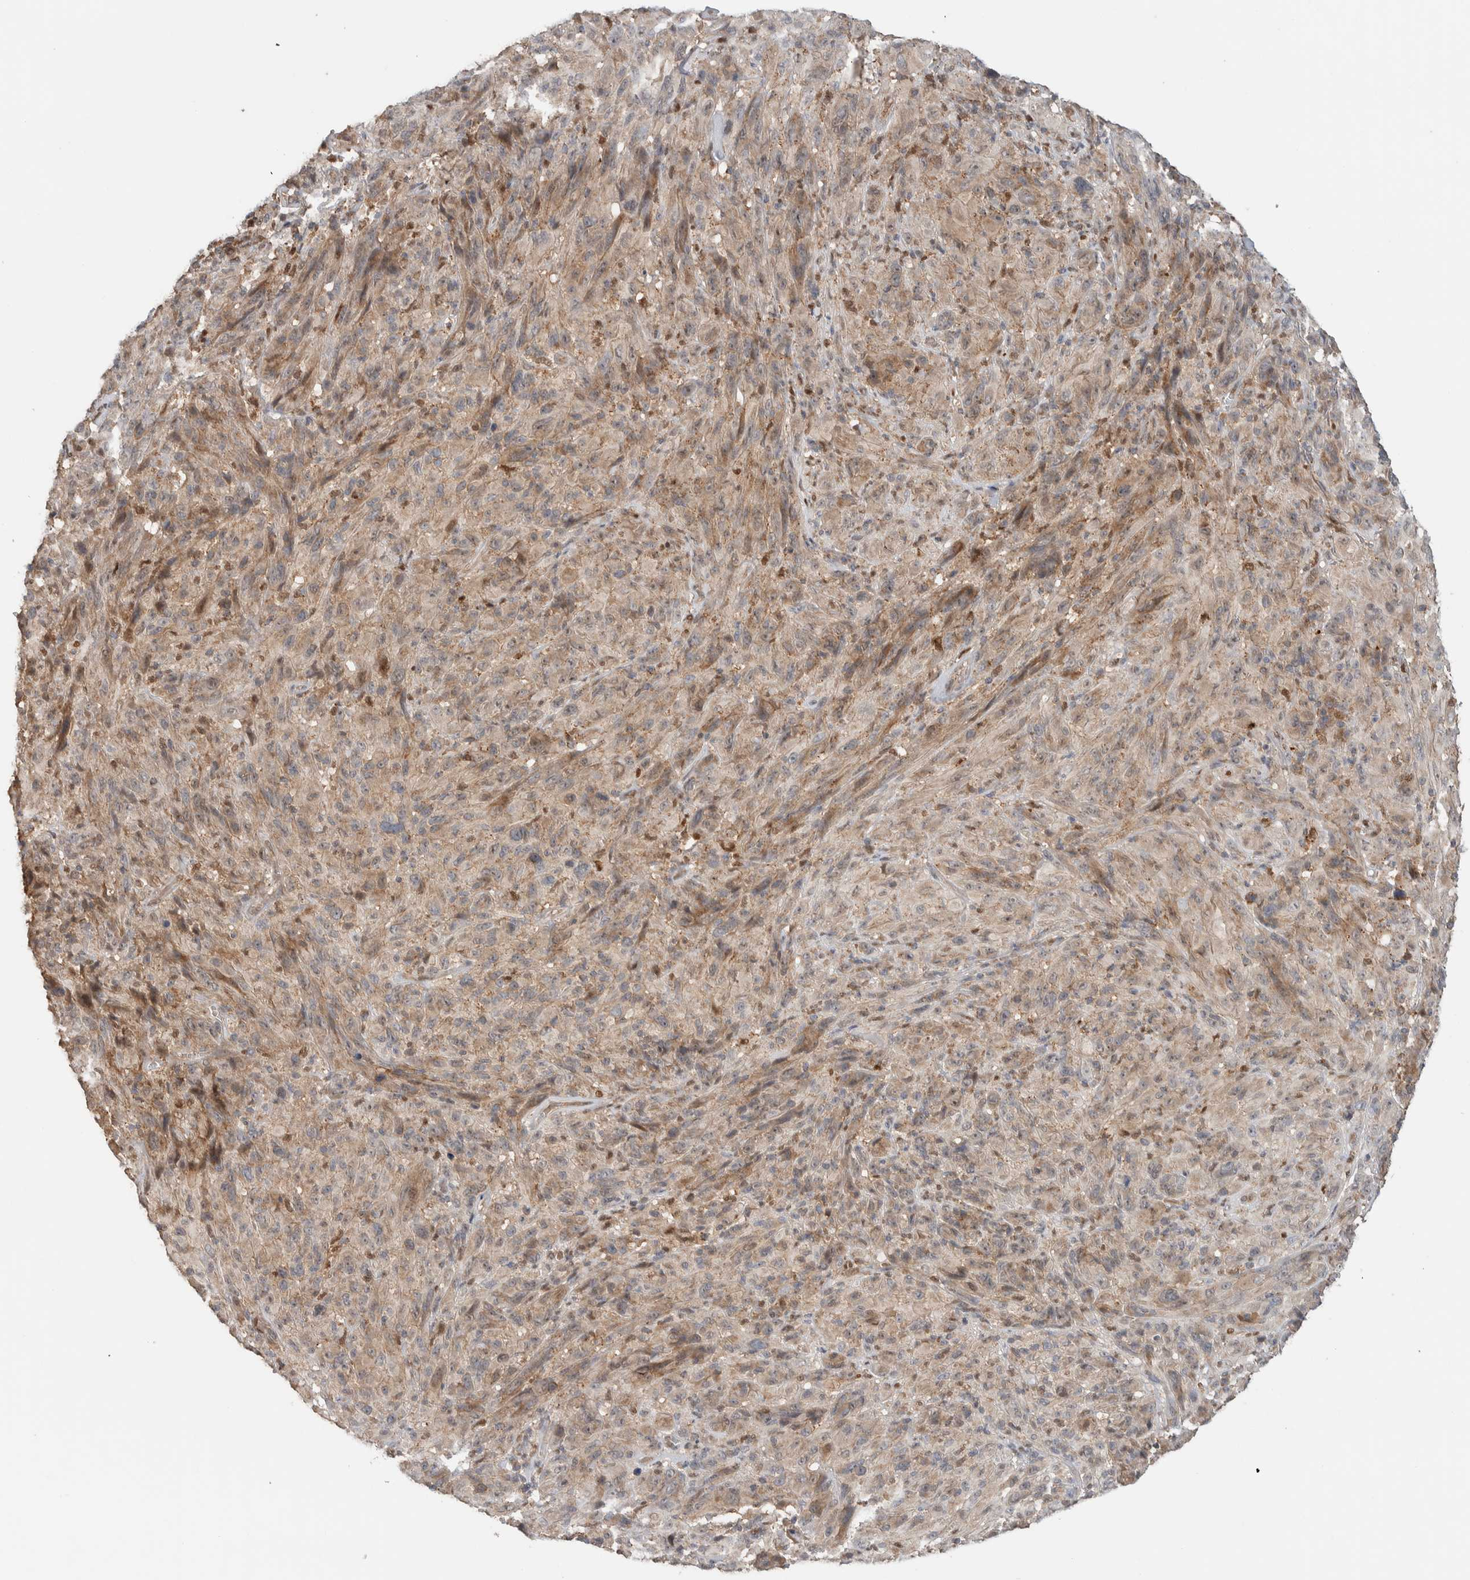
{"staining": {"intensity": "weak", "quantity": ">75%", "location": "cytoplasmic/membranous"}, "tissue": "melanoma", "cell_type": "Tumor cells", "image_type": "cancer", "snomed": [{"axis": "morphology", "description": "Malignant melanoma, NOS"}, {"axis": "topography", "description": "Skin of head"}], "caption": "Immunohistochemical staining of melanoma demonstrates low levels of weak cytoplasmic/membranous expression in approximately >75% of tumor cells.", "gene": "VPS53", "patient": {"sex": "male", "age": 96}}